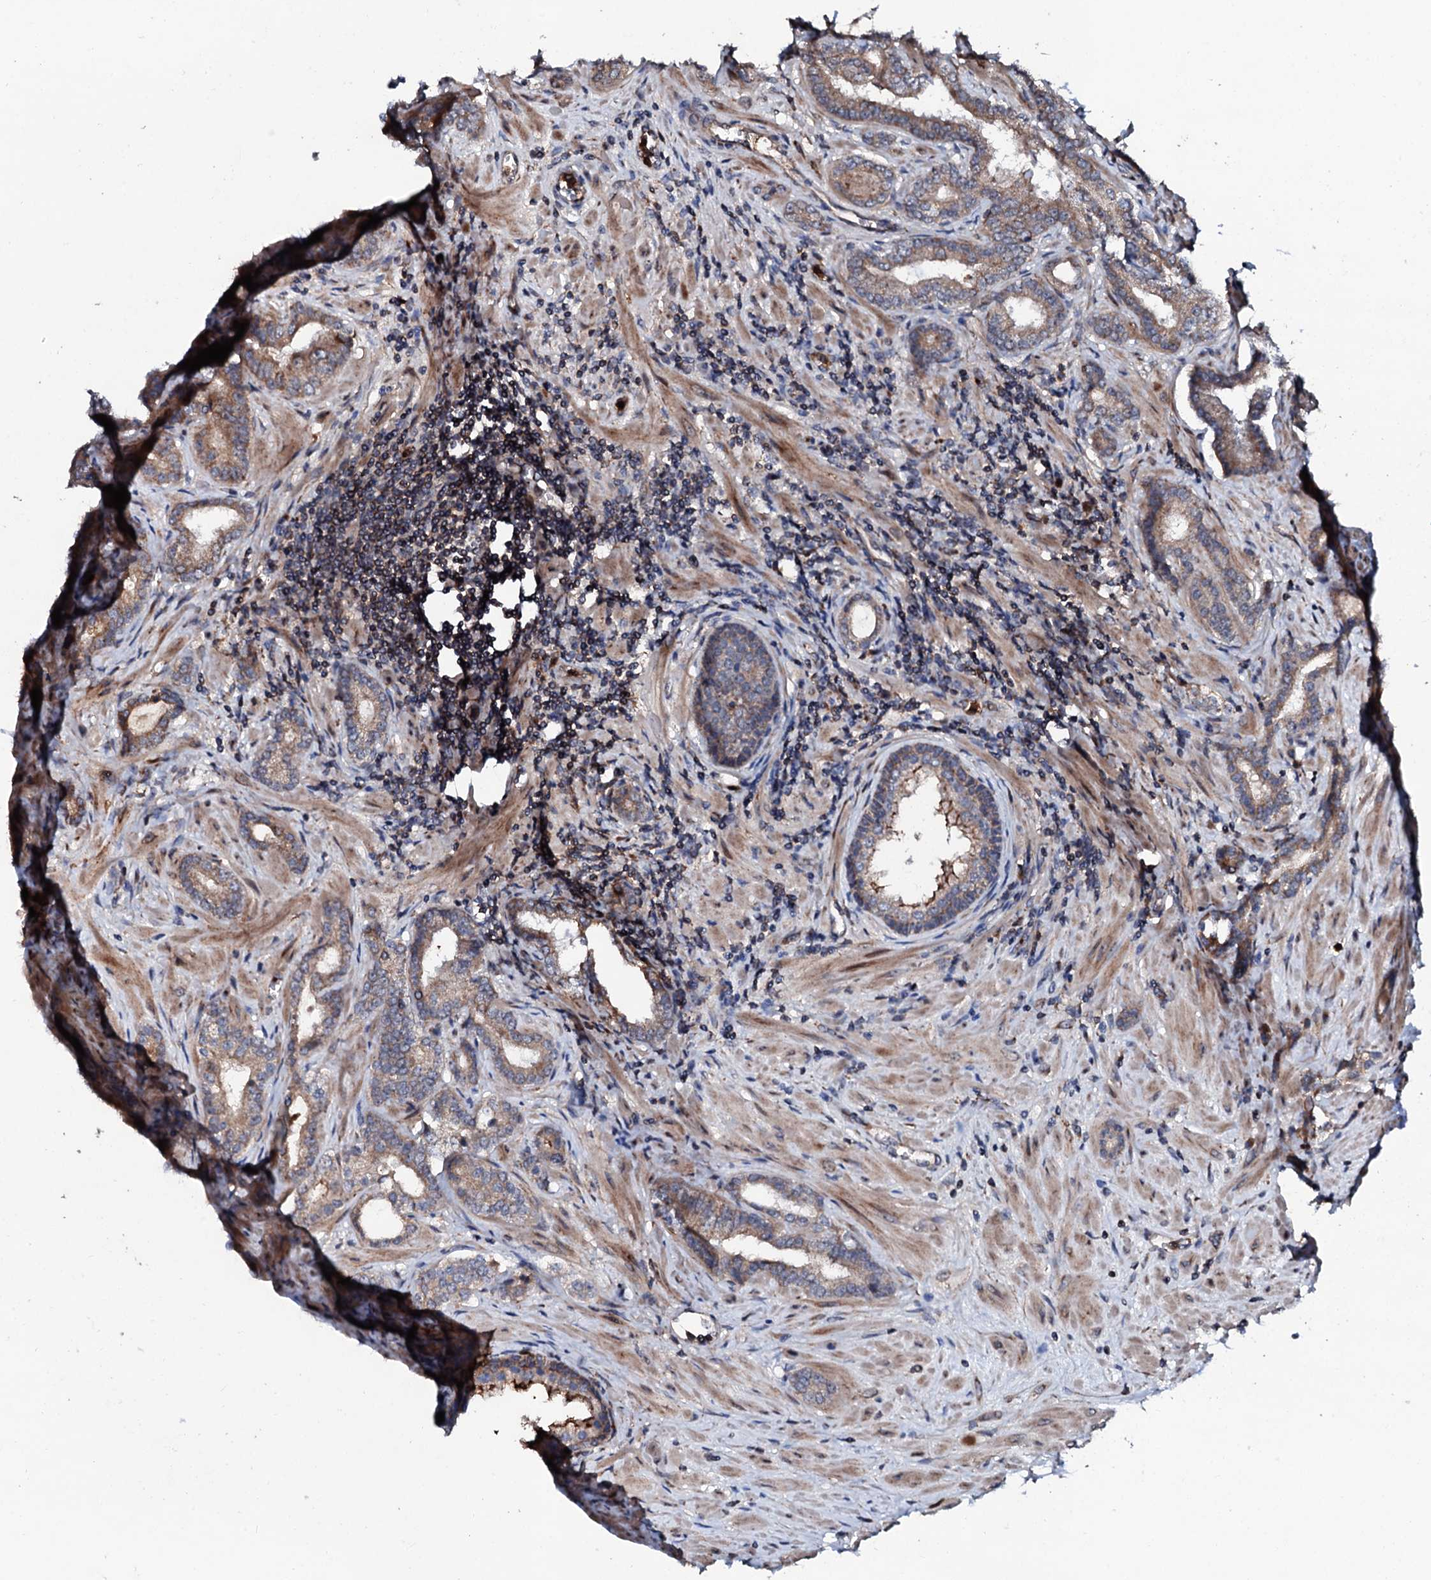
{"staining": {"intensity": "moderate", "quantity": ">75%", "location": "cytoplasmic/membranous"}, "tissue": "prostate cancer", "cell_type": "Tumor cells", "image_type": "cancer", "snomed": [{"axis": "morphology", "description": "Adenocarcinoma, High grade"}, {"axis": "topography", "description": "Prostate"}], "caption": "Immunohistochemical staining of prostate adenocarcinoma (high-grade) exhibits medium levels of moderate cytoplasmic/membranous positivity in about >75% of tumor cells. (brown staining indicates protein expression, while blue staining denotes nuclei).", "gene": "SDHAF2", "patient": {"sex": "male", "age": 64}}